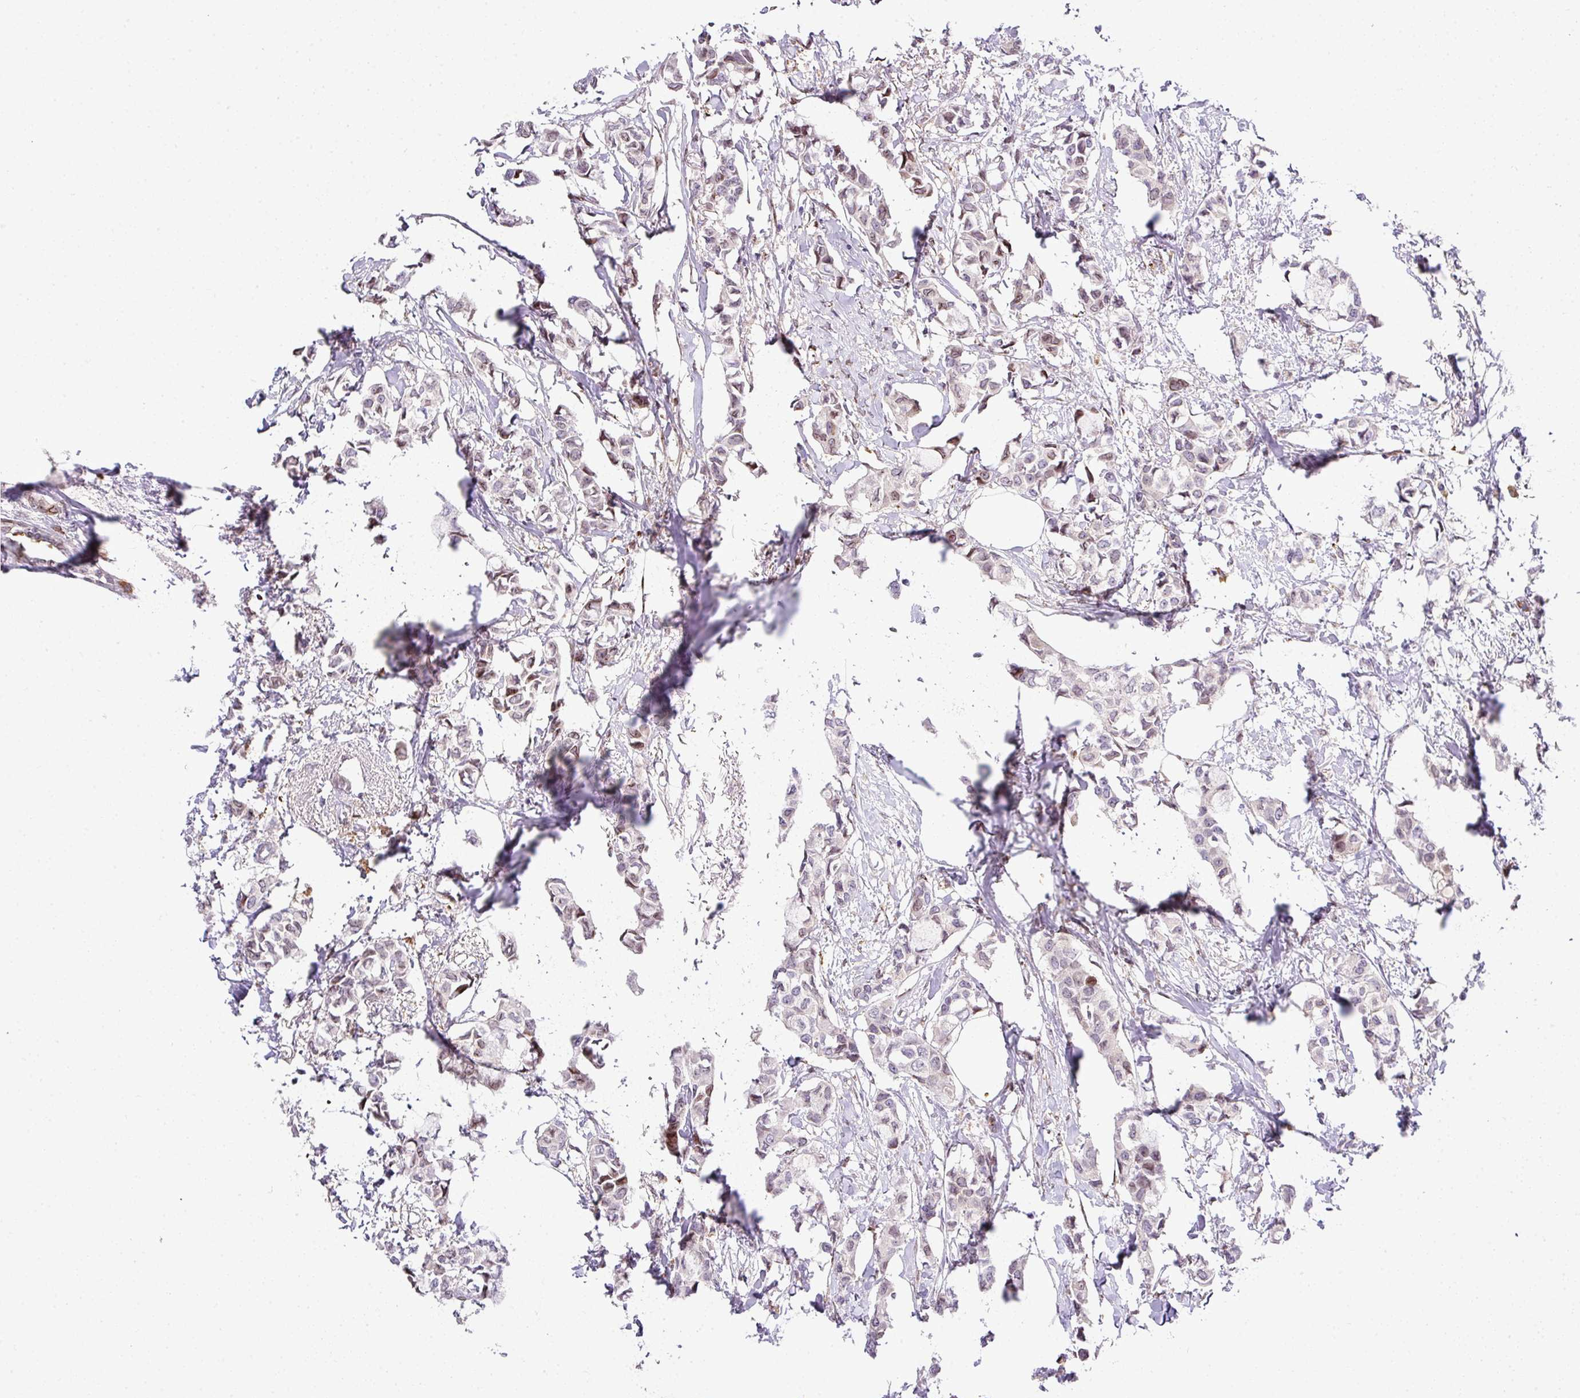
{"staining": {"intensity": "weak", "quantity": "<25%", "location": "cytoplasmic/membranous,nuclear"}, "tissue": "breast cancer", "cell_type": "Tumor cells", "image_type": "cancer", "snomed": [{"axis": "morphology", "description": "Duct carcinoma"}, {"axis": "topography", "description": "Breast"}], "caption": "This is an immunohistochemistry image of breast cancer. There is no expression in tumor cells.", "gene": "PLK1", "patient": {"sex": "female", "age": 73}}